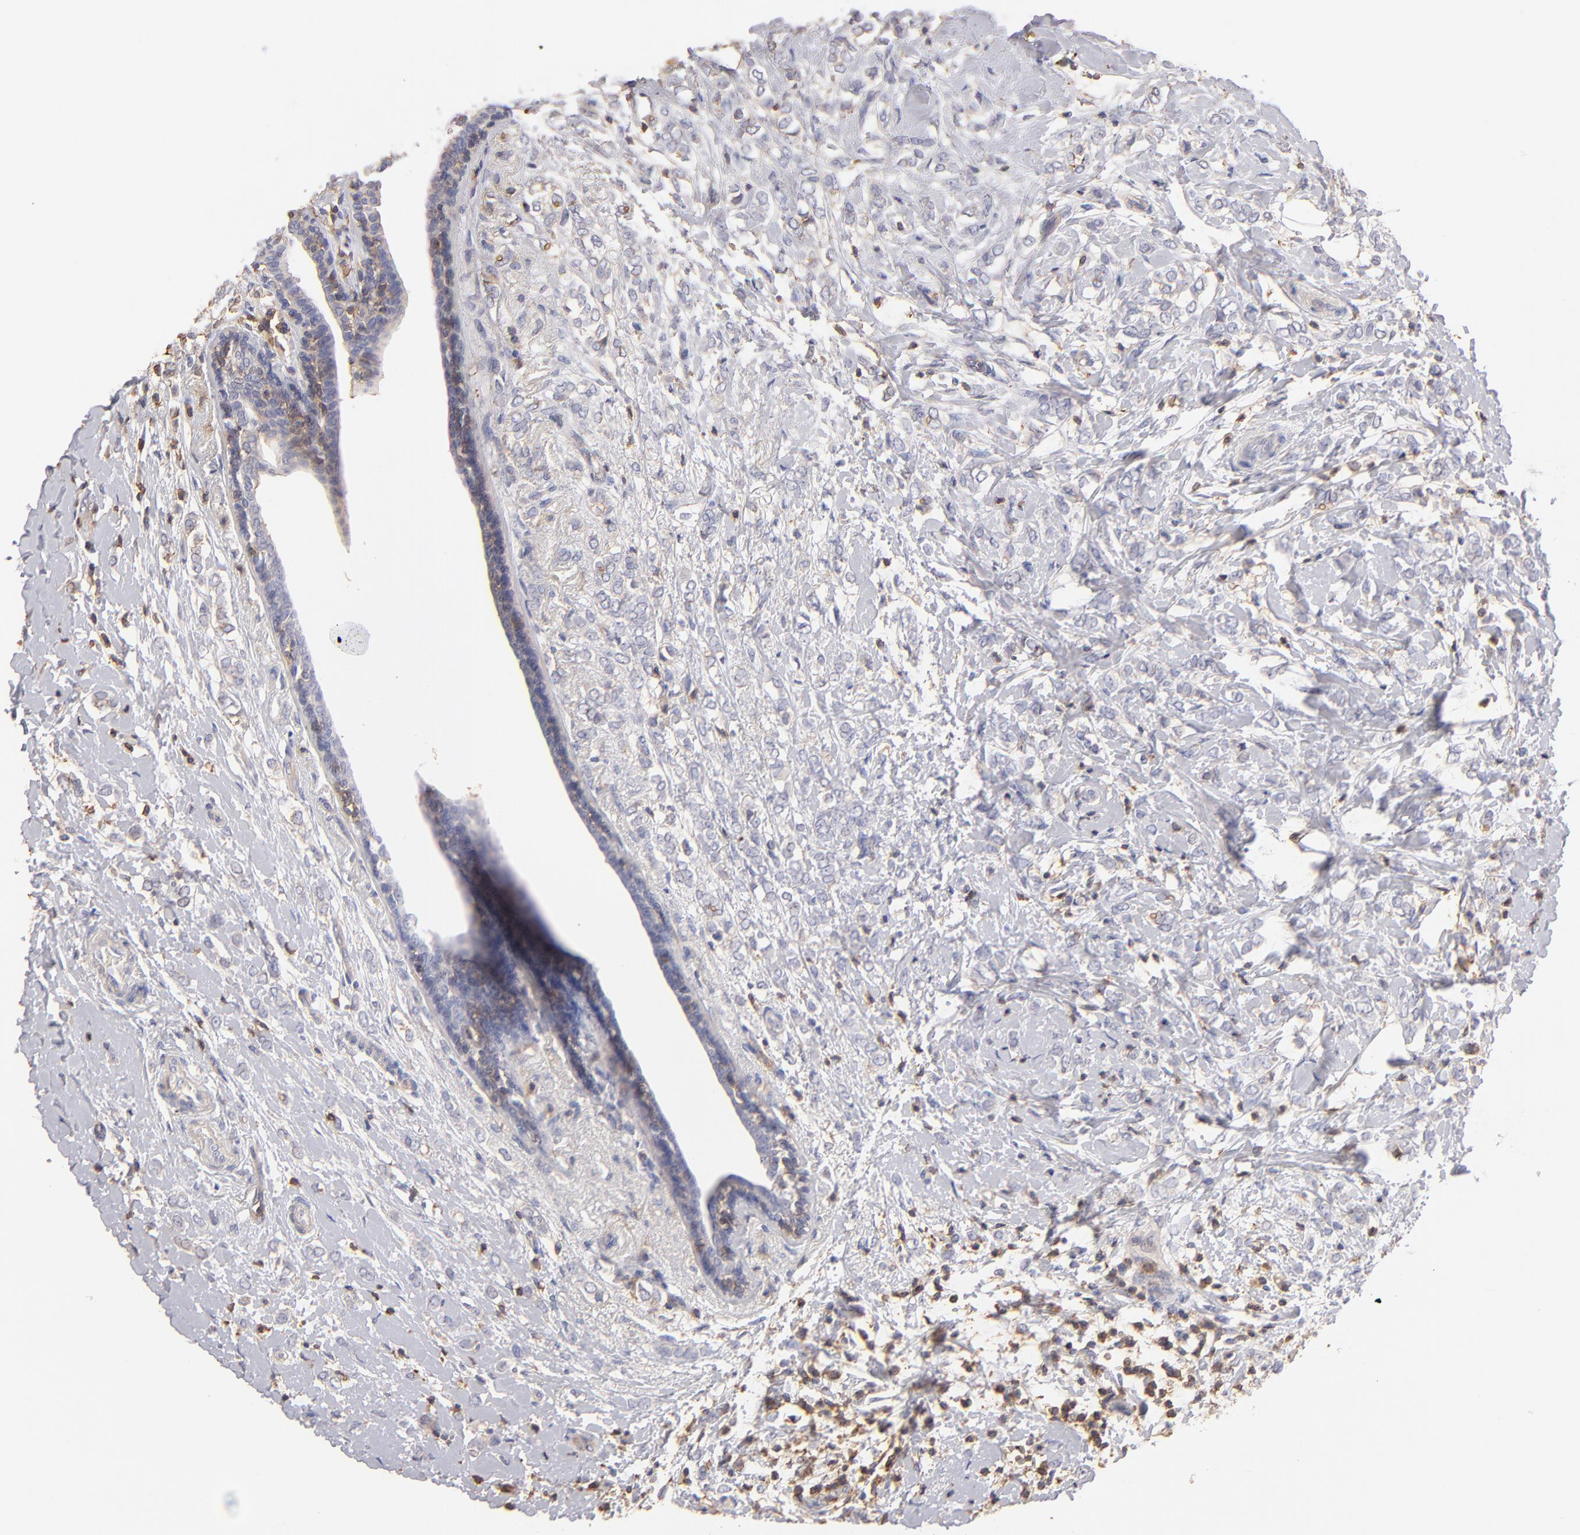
{"staining": {"intensity": "negative", "quantity": "none", "location": "none"}, "tissue": "breast cancer", "cell_type": "Tumor cells", "image_type": "cancer", "snomed": [{"axis": "morphology", "description": "Normal tissue, NOS"}, {"axis": "morphology", "description": "Lobular carcinoma"}, {"axis": "topography", "description": "Breast"}], "caption": "Histopathology image shows no protein expression in tumor cells of breast cancer tissue.", "gene": "ABCB1", "patient": {"sex": "female", "age": 47}}